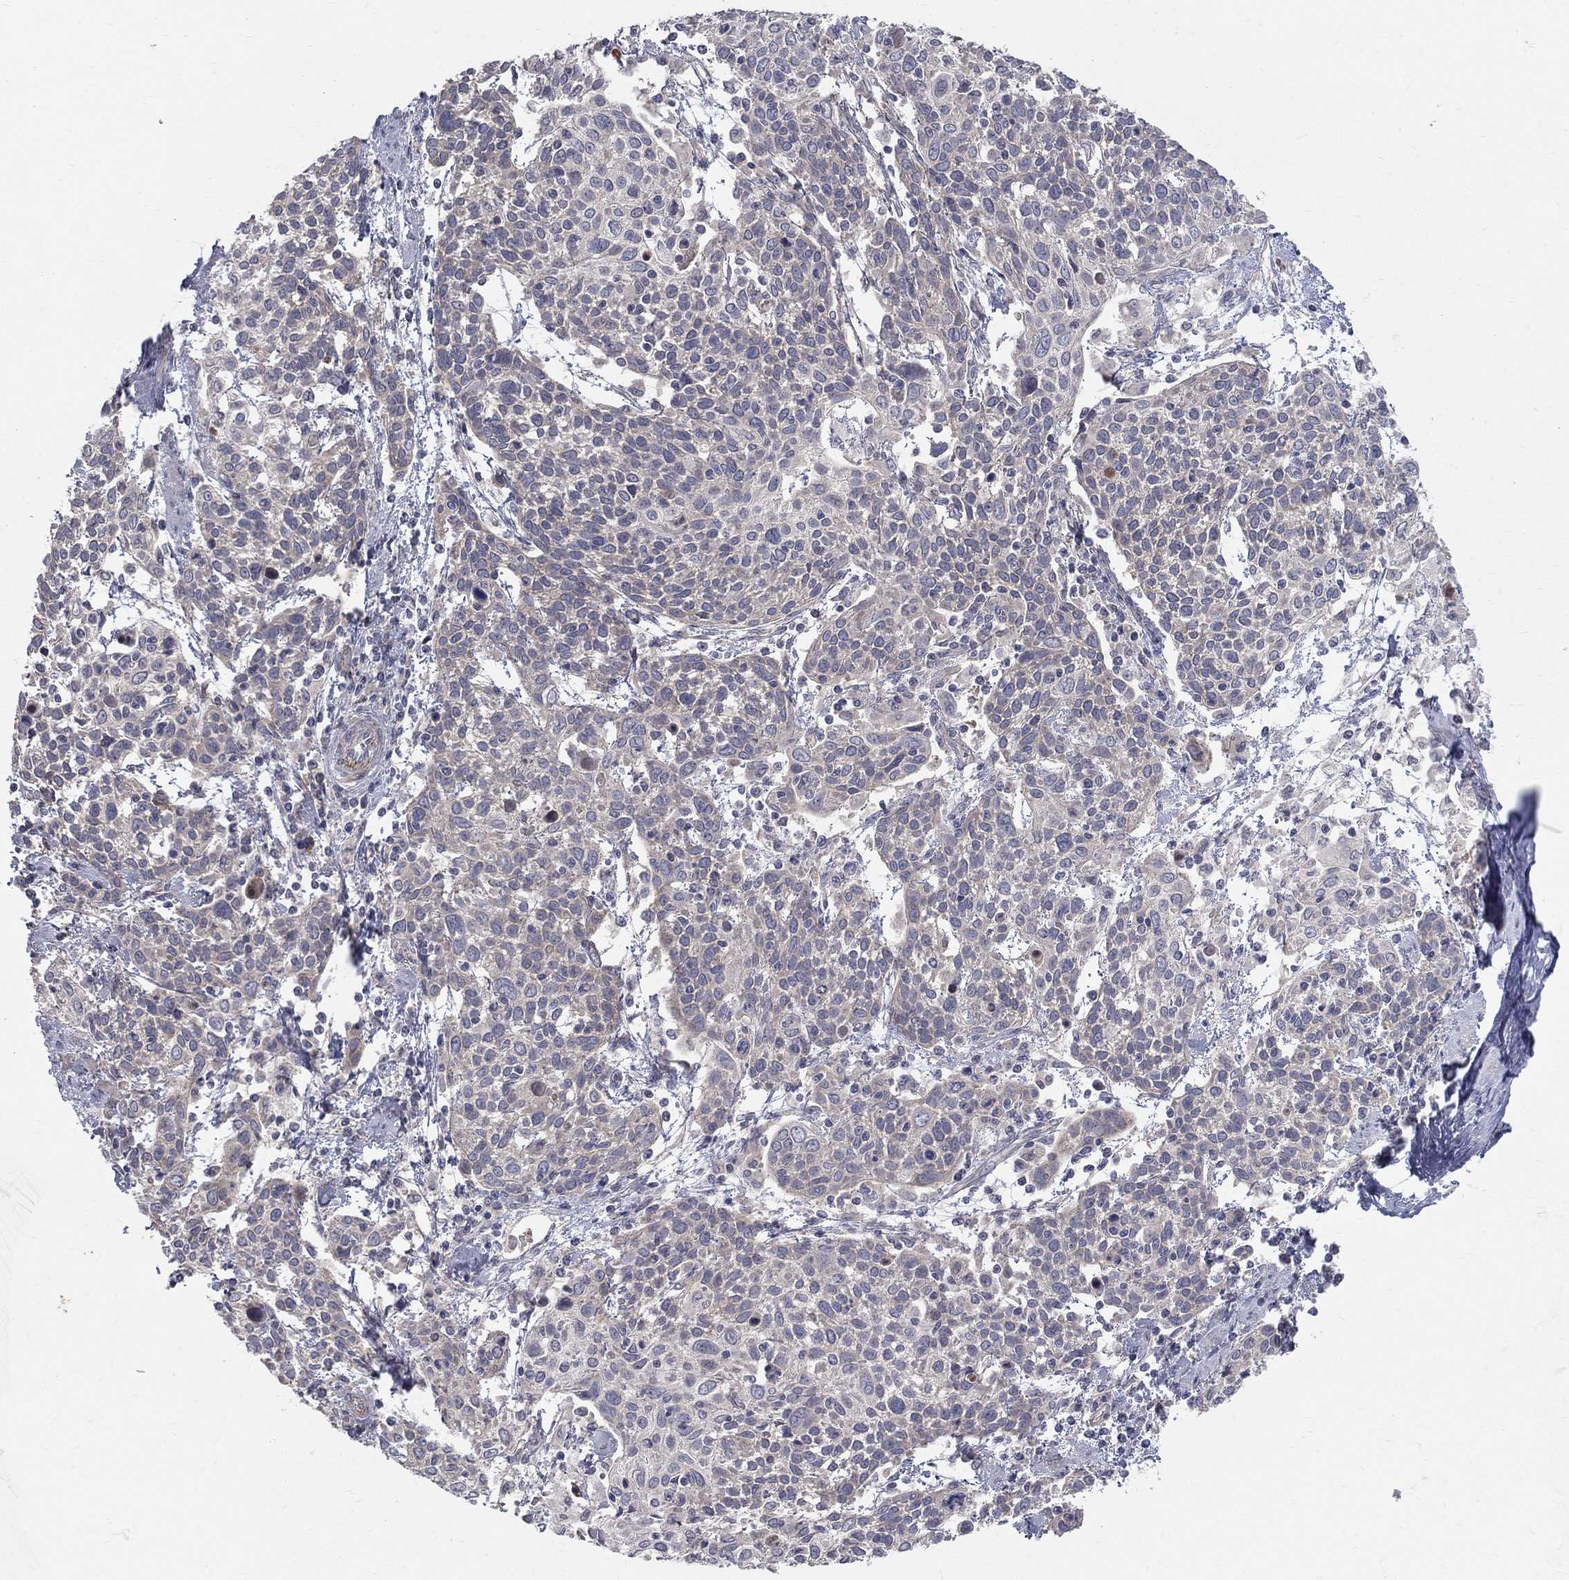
{"staining": {"intensity": "moderate", "quantity": "<25%", "location": "cytoplasmic/membranous"}, "tissue": "cervical cancer", "cell_type": "Tumor cells", "image_type": "cancer", "snomed": [{"axis": "morphology", "description": "Squamous cell carcinoma, NOS"}, {"axis": "topography", "description": "Cervix"}], "caption": "Immunohistochemical staining of cervical cancer (squamous cell carcinoma) displays low levels of moderate cytoplasmic/membranous protein staining in approximately <25% of tumor cells.", "gene": "POMZP3", "patient": {"sex": "female", "age": 61}}